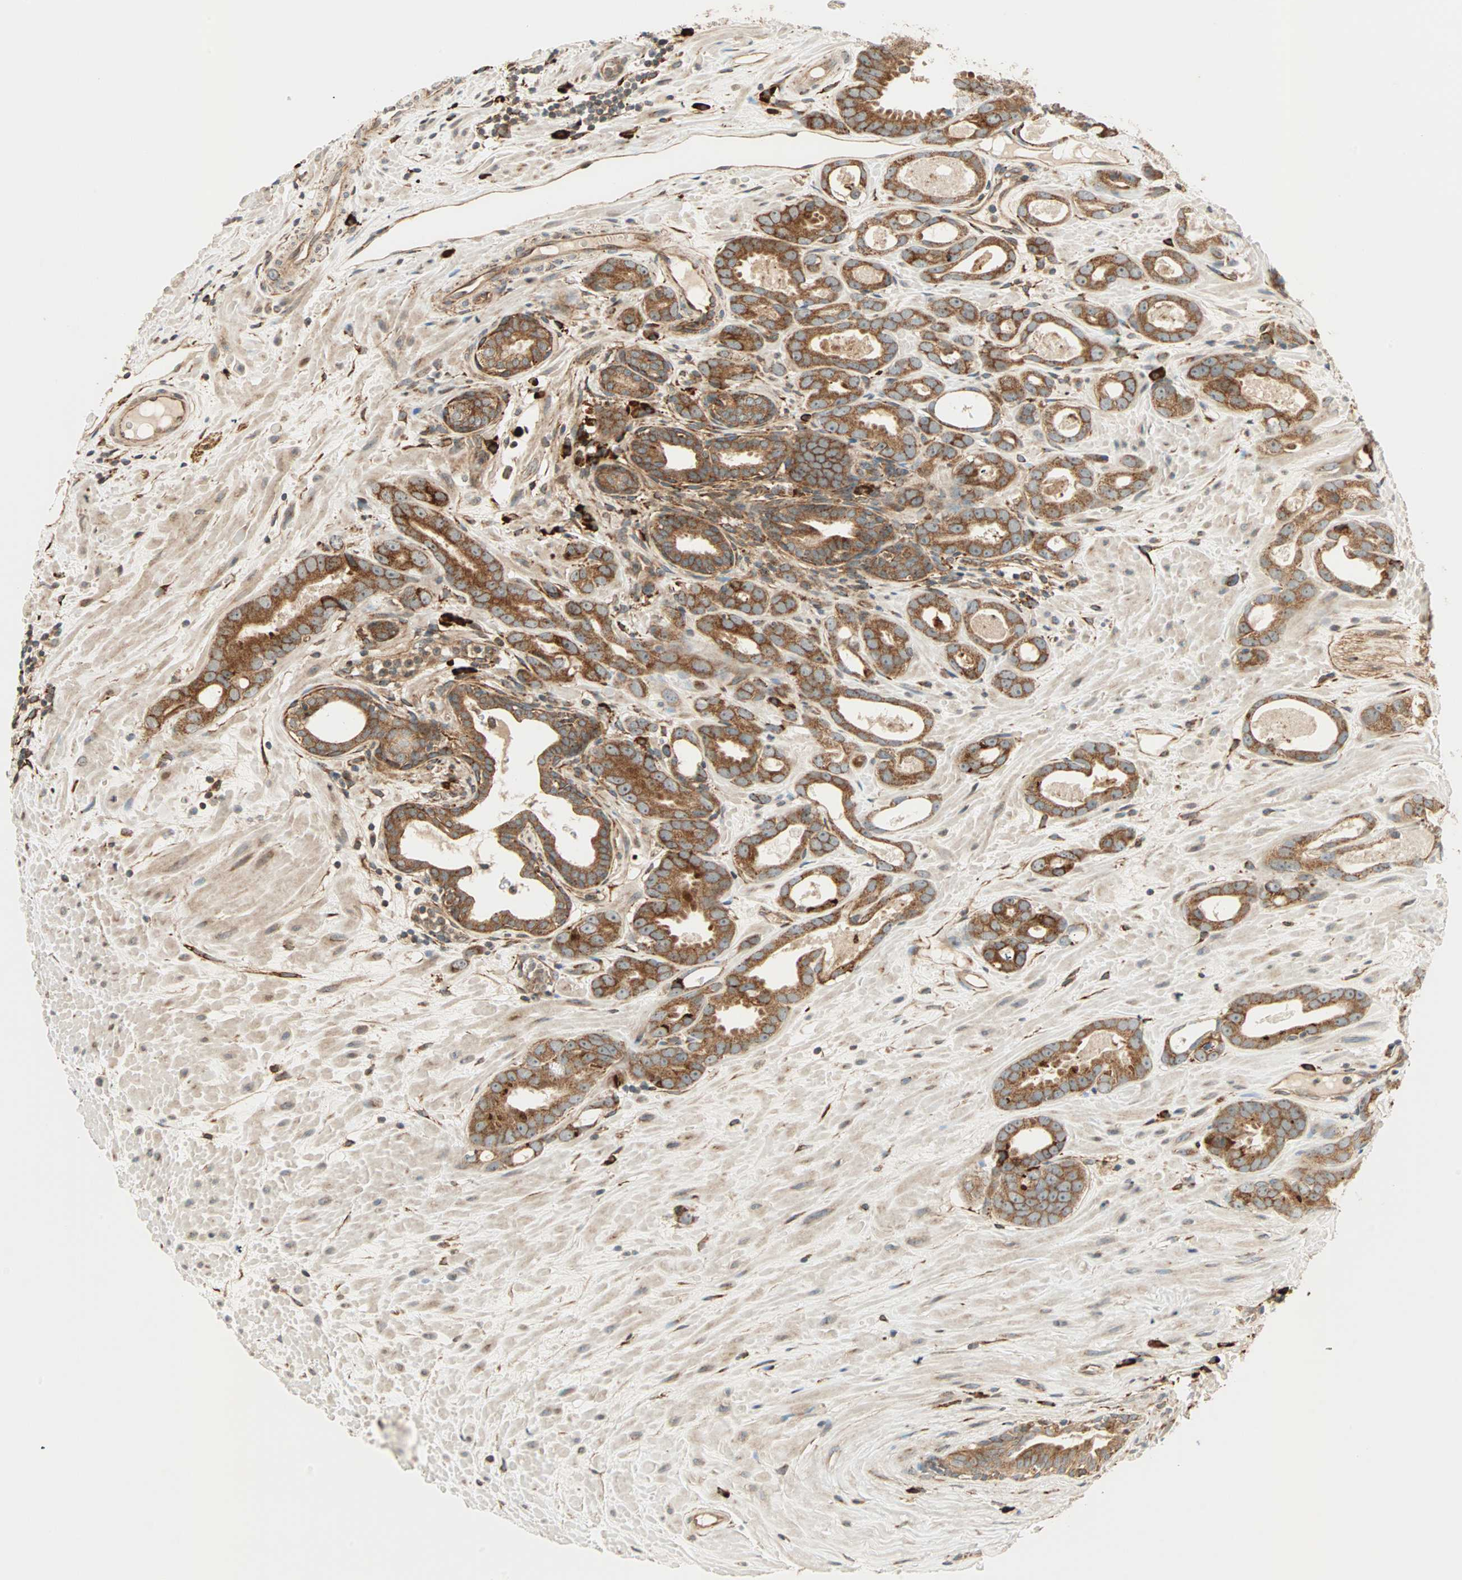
{"staining": {"intensity": "moderate", "quantity": ">75%", "location": "cytoplasmic/membranous"}, "tissue": "prostate cancer", "cell_type": "Tumor cells", "image_type": "cancer", "snomed": [{"axis": "morphology", "description": "Adenocarcinoma, Low grade"}, {"axis": "topography", "description": "Prostate"}], "caption": "Tumor cells exhibit moderate cytoplasmic/membranous positivity in approximately >75% of cells in prostate cancer.", "gene": "P4HA1", "patient": {"sex": "male", "age": 57}}